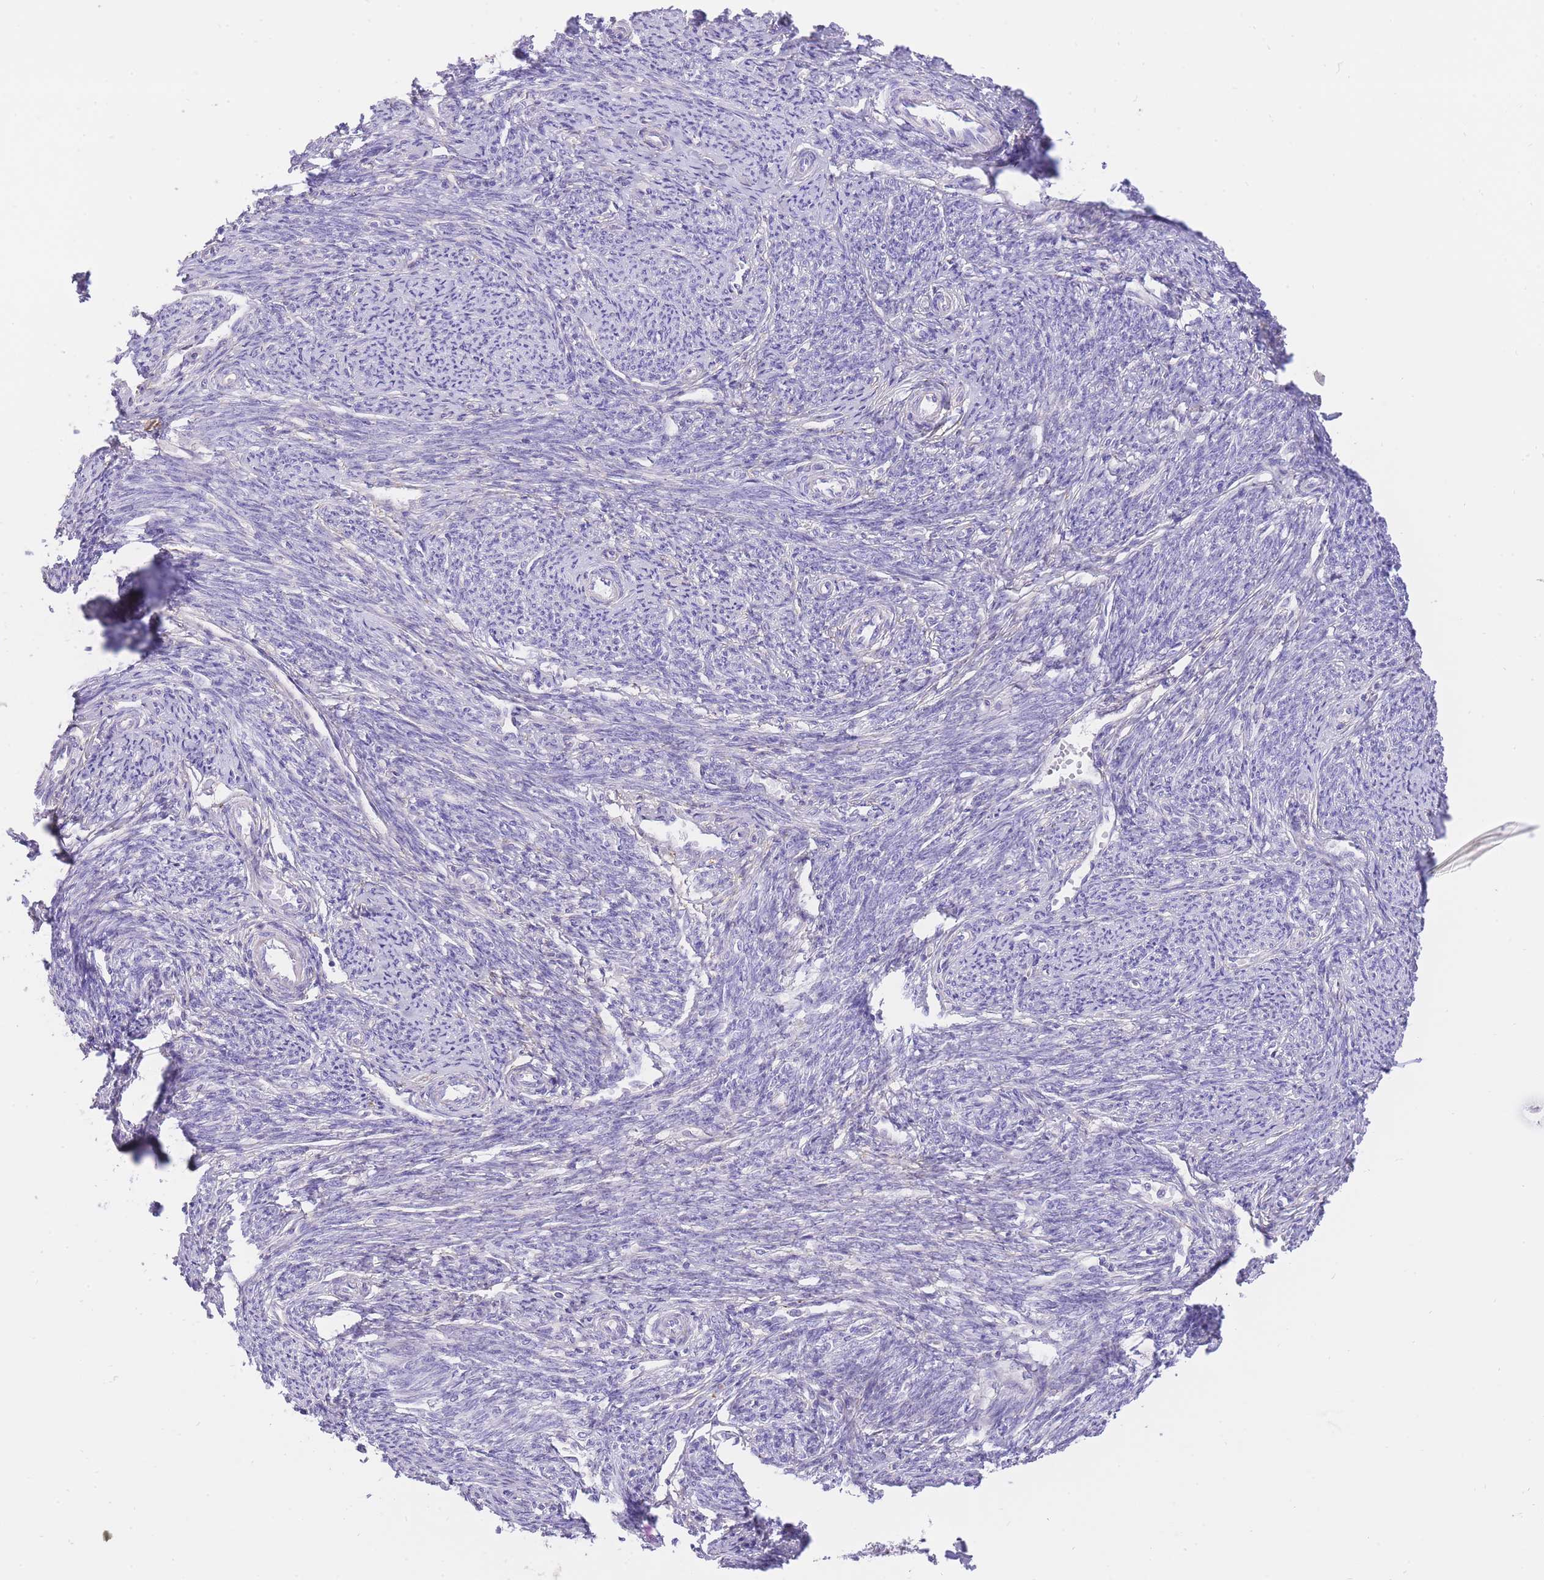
{"staining": {"intensity": "weak", "quantity": "<25%", "location": "cytoplasmic/membranous"}, "tissue": "smooth muscle", "cell_type": "Smooth muscle cells", "image_type": "normal", "snomed": [{"axis": "morphology", "description": "Normal tissue, NOS"}, {"axis": "topography", "description": "Smooth muscle"}, {"axis": "topography", "description": "Uterus"}], "caption": "There is no significant expression in smooth muscle cells of smooth muscle.", "gene": "HRG", "patient": {"sex": "female", "age": 59}}